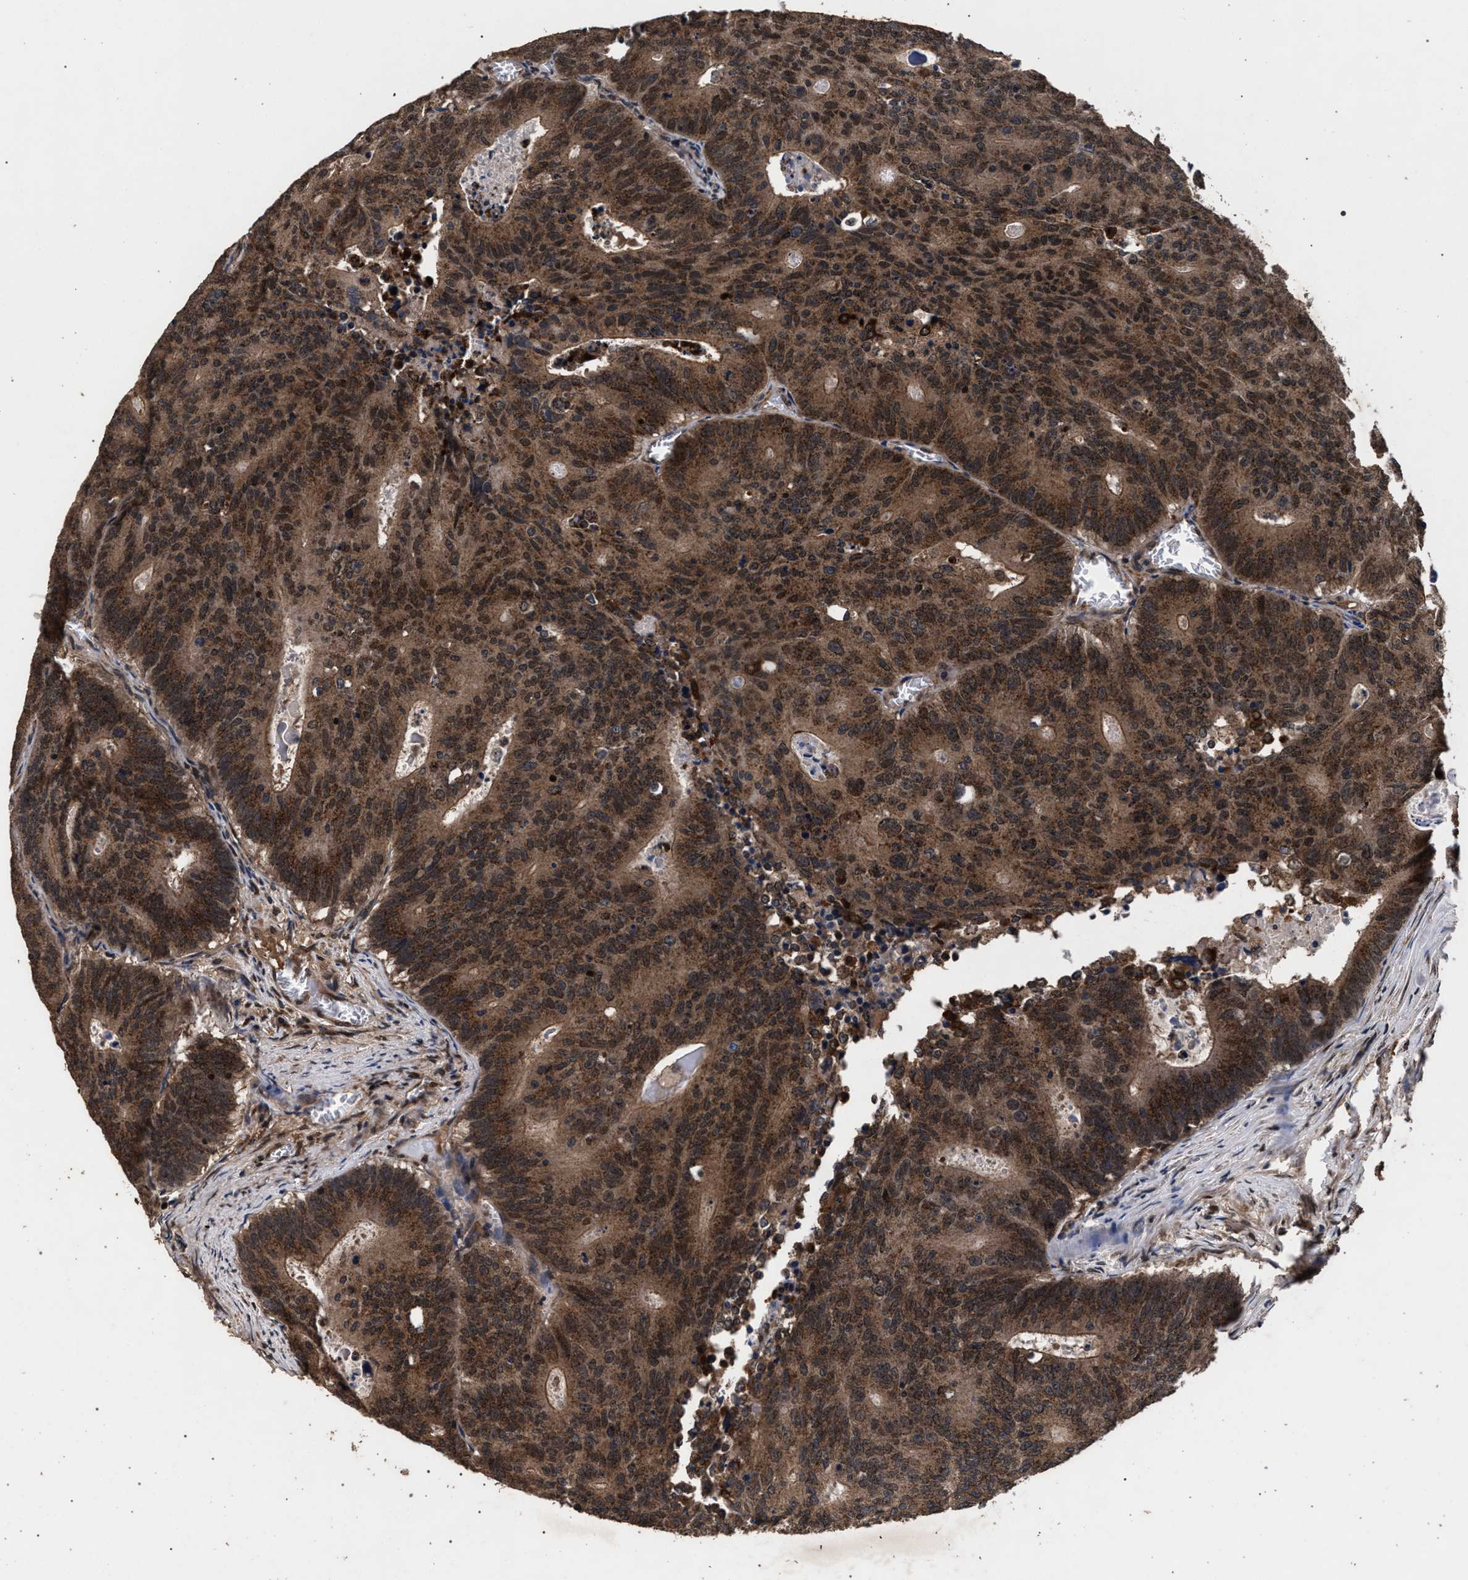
{"staining": {"intensity": "strong", "quantity": ">75%", "location": "cytoplasmic/membranous,nuclear"}, "tissue": "colorectal cancer", "cell_type": "Tumor cells", "image_type": "cancer", "snomed": [{"axis": "morphology", "description": "Adenocarcinoma, NOS"}, {"axis": "topography", "description": "Colon"}], "caption": "Immunohistochemical staining of human adenocarcinoma (colorectal) demonstrates strong cytoplasmic/membranous and nuclear protein expression in about >75% of tumor cells.", "gene": "ACOX1", "patient": {"sex": "male", "age": 87}}